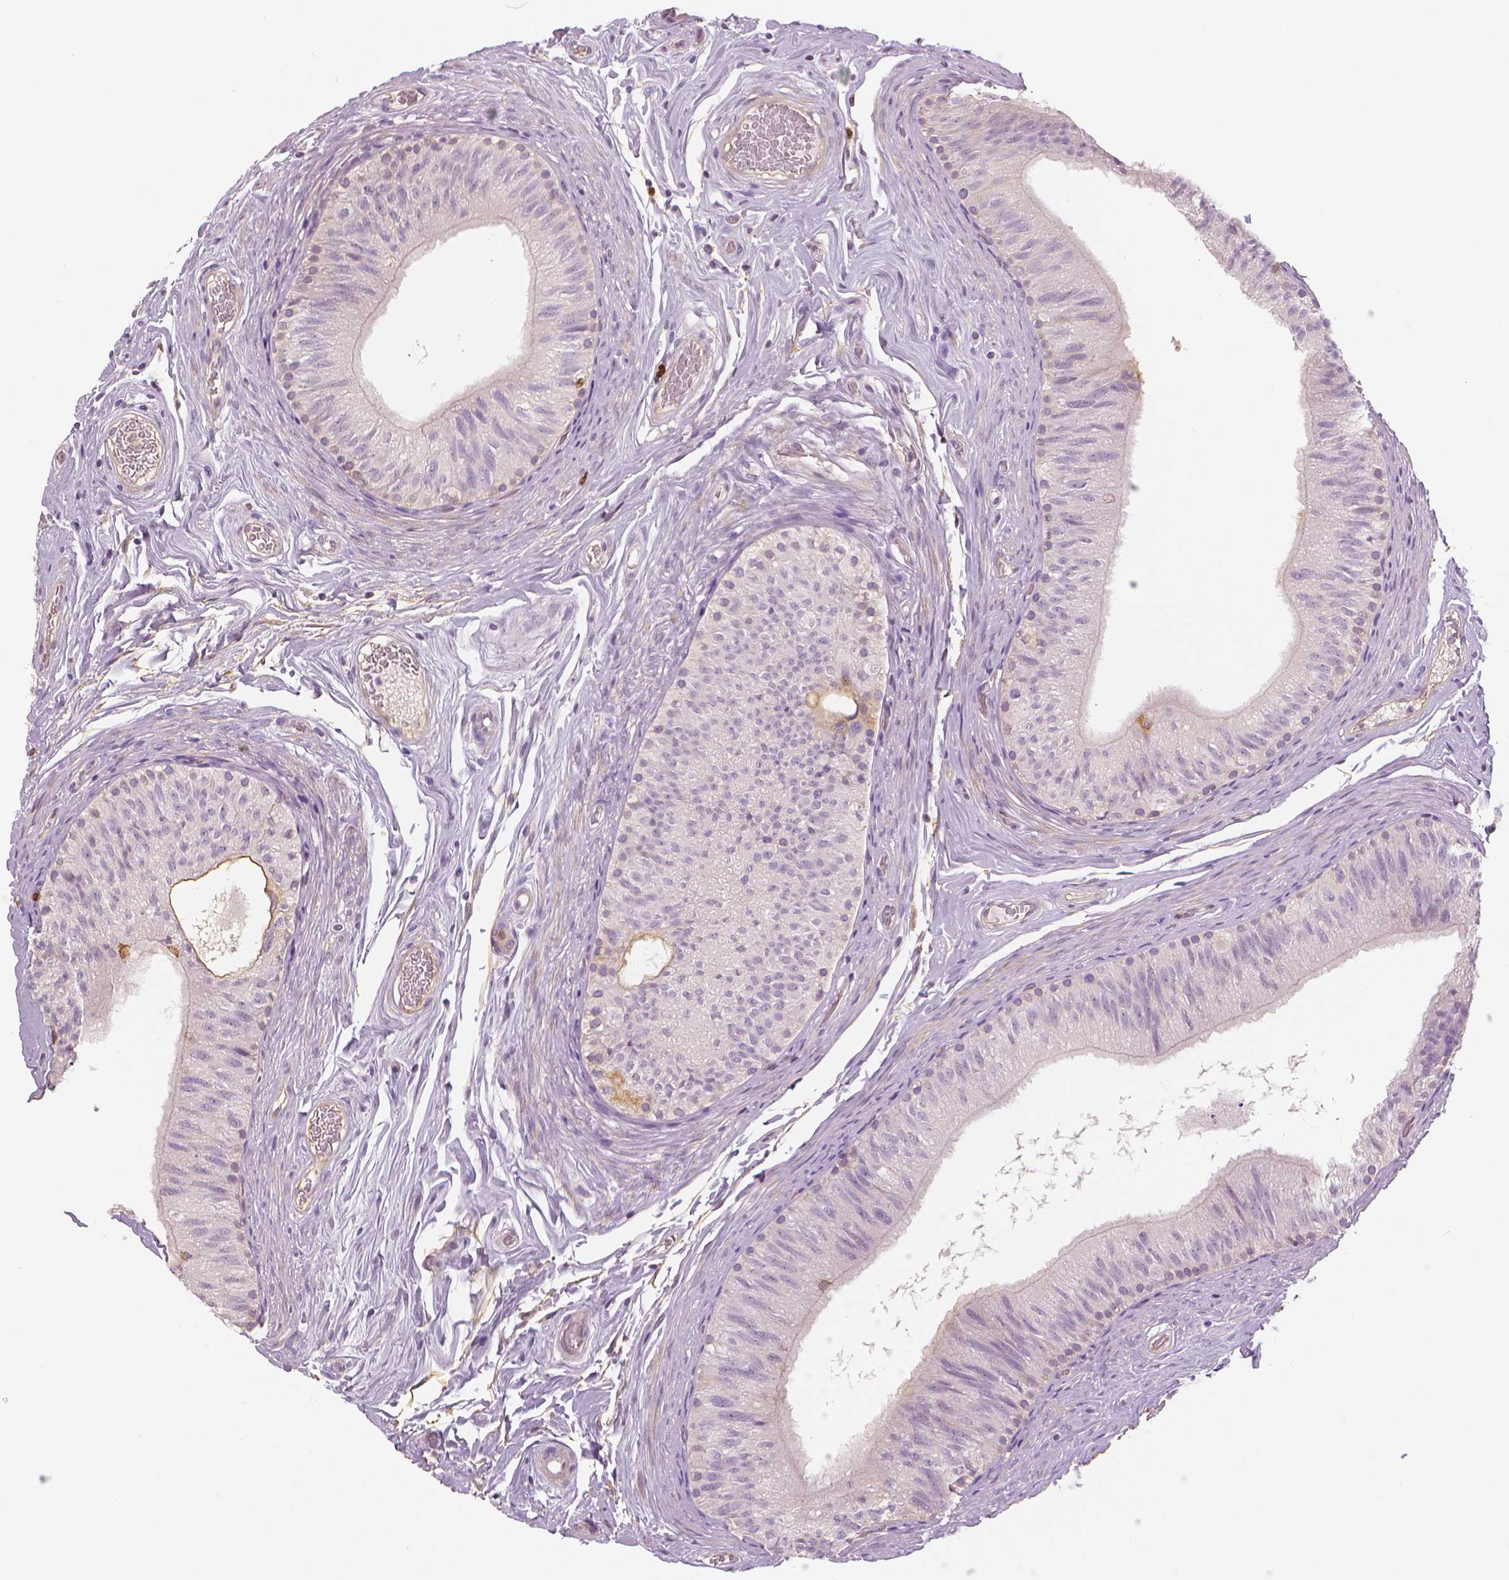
{"staining": {"intensity": "moderate", "quantity": "<25%", "location": "cytoplasmic/membranous"}, "tissue": "epididymis", "cell_type": "Glandular cells", "image_type": "normal", "snomed": [{"axis": "morphology", "description": "Normal tissue, NOS"}, {"axis": "topography", "description": "Epididymis, spermatic cord, NOS"}, {"axis": "topography", "description": "Epididymis"}], "caption": "This is a photomicrograph of immunohistochemistry staining of unremarkable epididymis, which shows moderate positivity in the cytoplasmic/membranous of glandular cells.", "gene": "MKI67", "patient": {"sex": "male", "age": 31}}